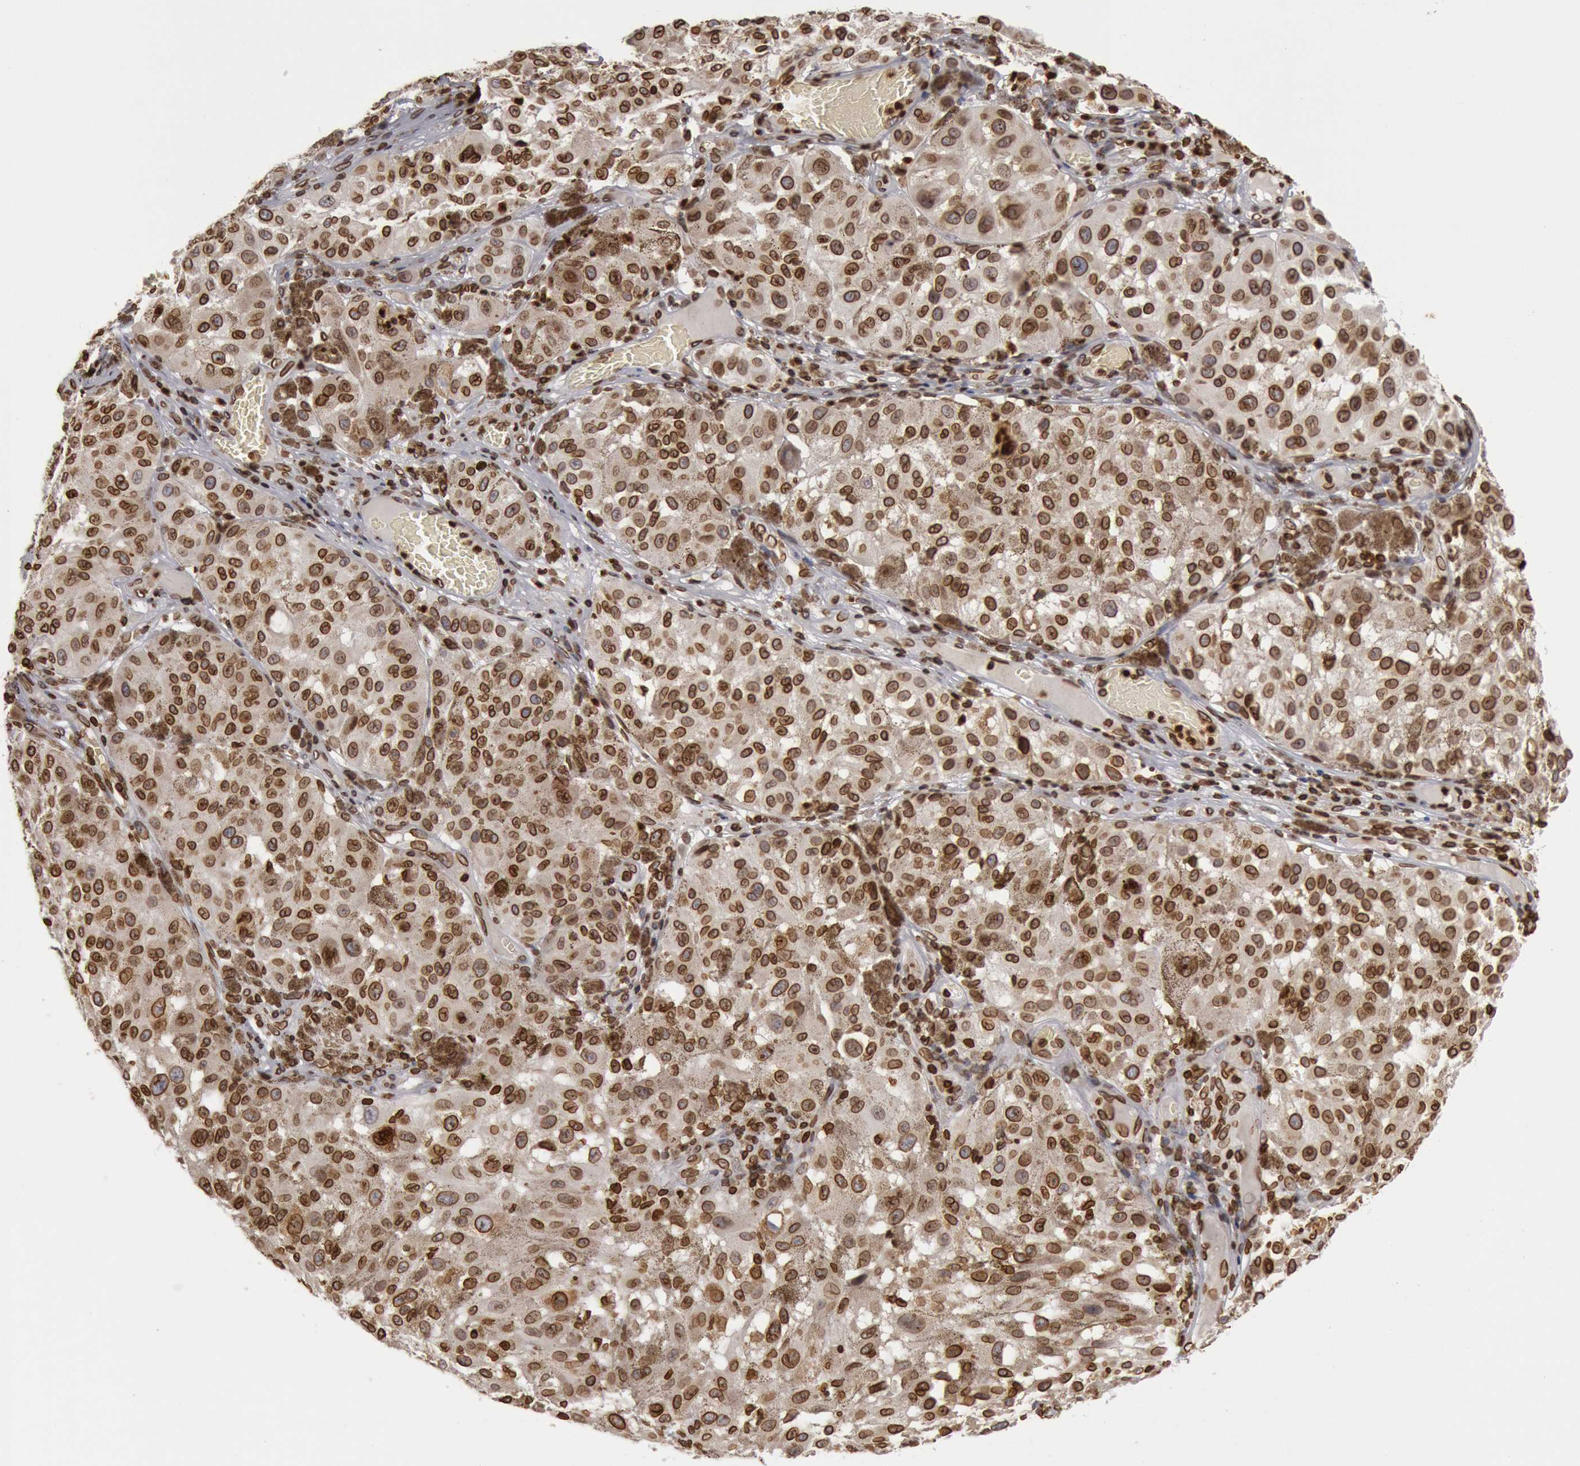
{"staining": {"intensity": "strong", "quantity": ">75%", "location": "cytoplasmic/membranous,nuclear"}, "tissue": "melanoma", "cell_type": "Tumor cells", "image_type": "cancer", "snomed": [{"axis": "morphology", "description": "Malignant melanoma, NOS"}, {"axis": "topography", "description": "Skin"}], "caption": "A photomicrograph of melanoma stained for a protein demonstrates strong cytoplasmic/membranous and nuclear brown staining in tumor cells. The staining was performed using DAB, with brown indicating positive protein expression. Nuclei are stained blue with hematoxylin.", "gene": "SUN2", "patient": {"sex": "female", "age": 64}}